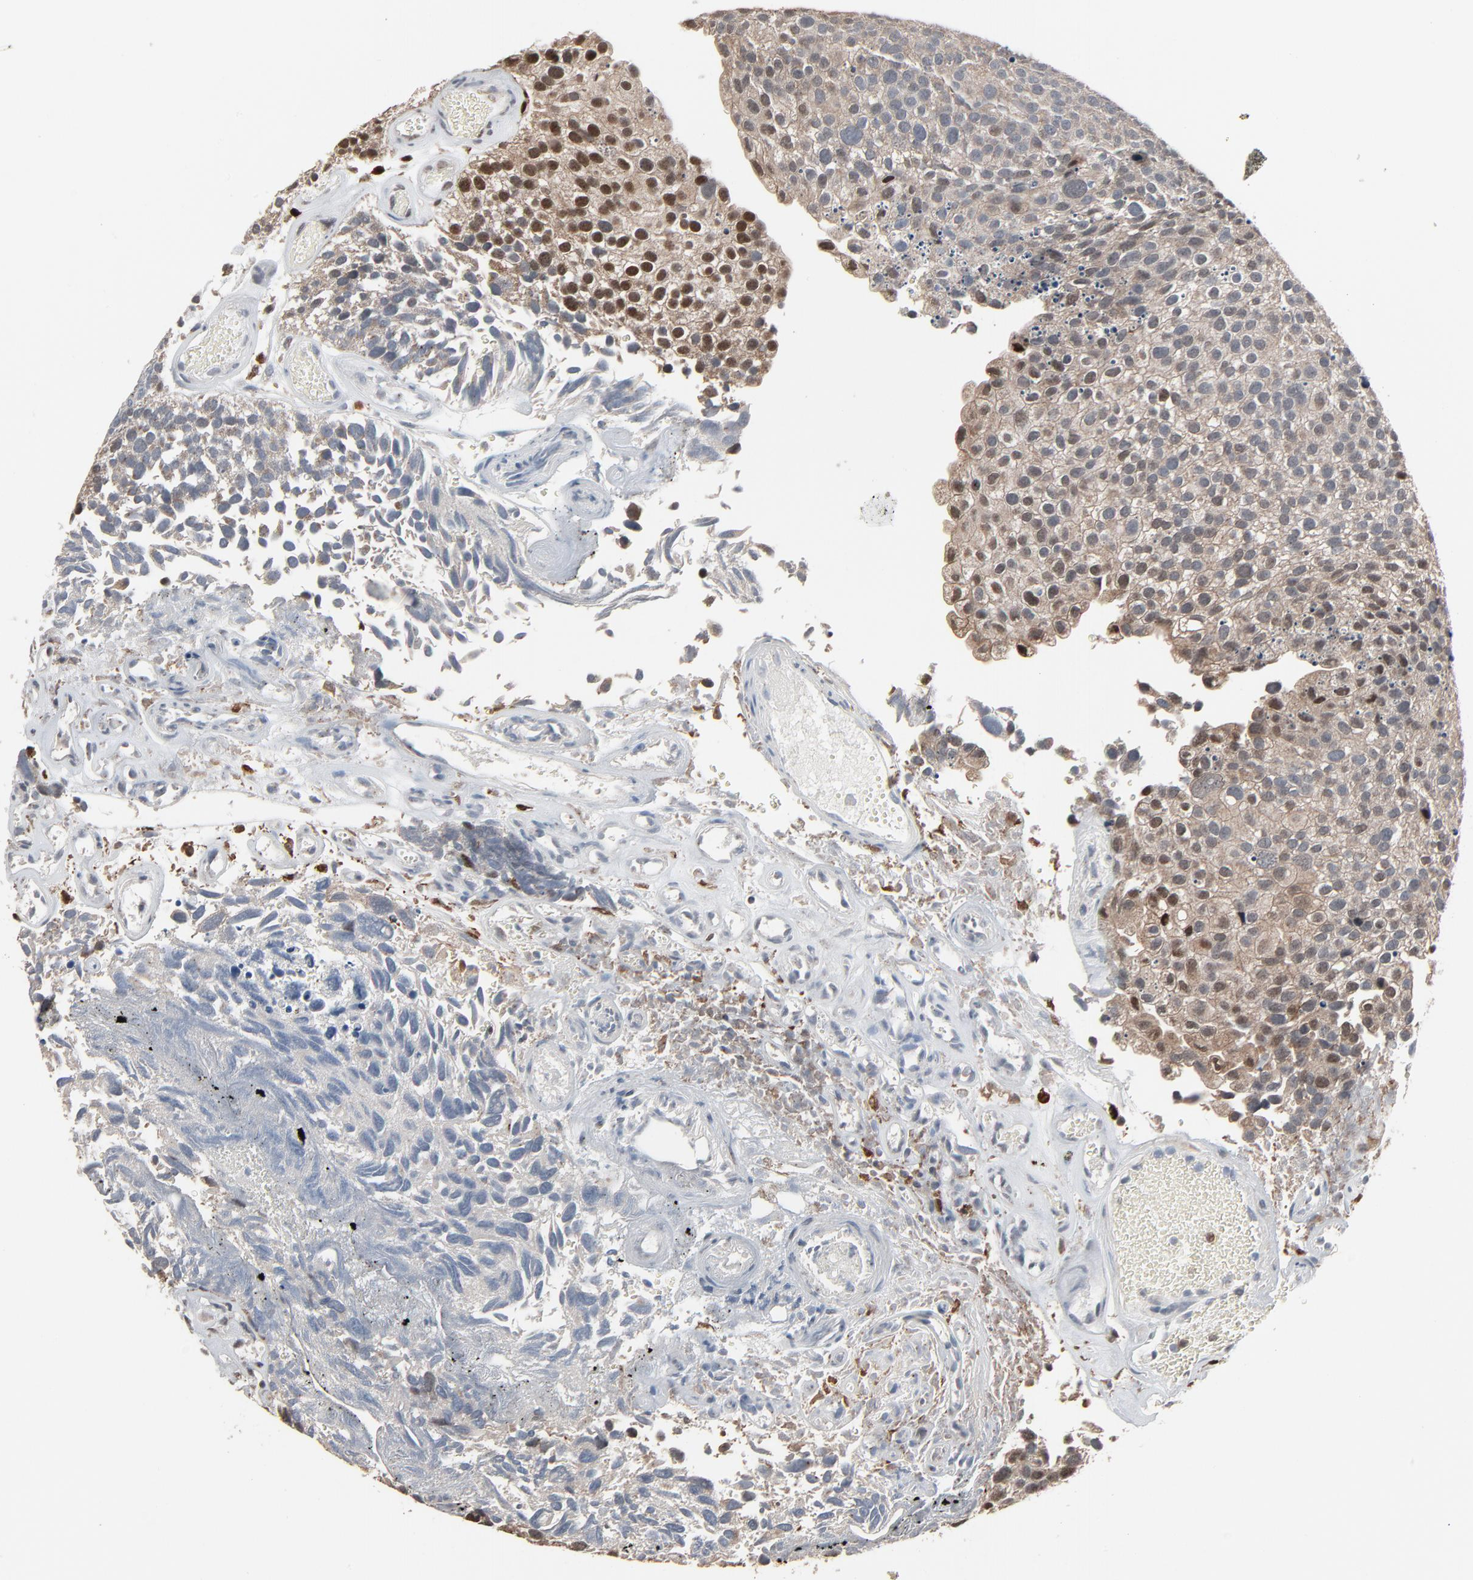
{"staining": {"intensity": "weak", "quantity": ">75%", "location": "cytoplasmic/membranous,nuclear"}, "tissue": "urothelial cancer", "cell_type": "Tumor cells", "image_type": "cancer", "snomed": [{"axis": "morphology", "description": "Urothelial carcinoma, High grade"}, {"axis": "topography", "description": "Urinary bladder"}], "caption": "IHC (DAB) staining of human urothelial carcinoma (high-grade) shows weak cytoplasmic/membranous and nuclear protein positivity in about >75% of tumor cells.", "gene": "DOCK8", "patient": {"sex": "male", "age": 72}}